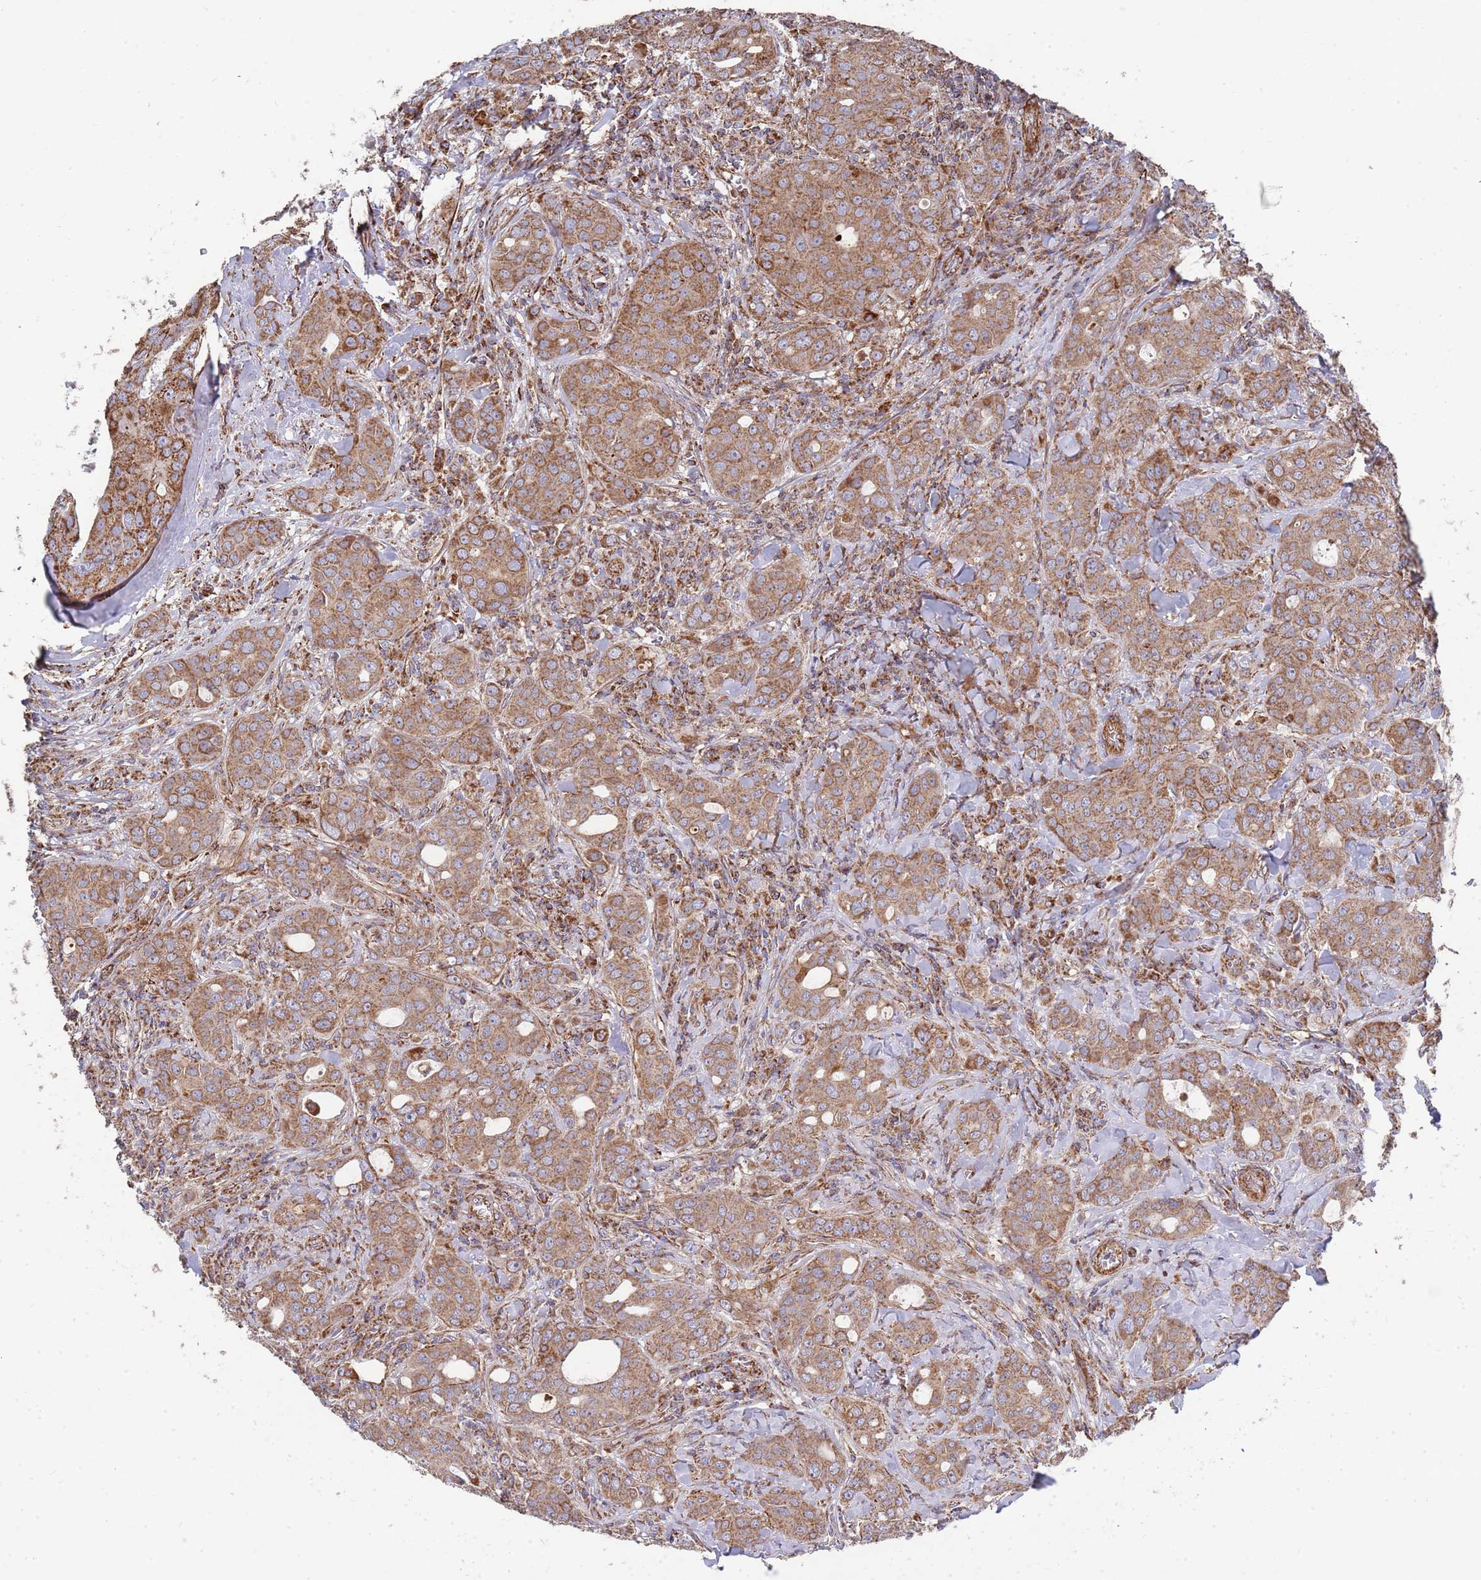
{"staining": {"intensity": "moderate", "quantity": ">75%", "location": "cytoplasmic/membranous"}, "tissue": "breast cancer", "cell_type": "Tumor cells", "image_type": "cancer", "snomed": [{"axis": "morphology", "description": "Duct carcinoma"}, {"axis": "topography", "description": "Breast"}], "caption": "Immunohistochemistry of human breast invasive ductal carcinoma shows medium levels of moderate cytoplasmic/membranous positivity in approximately >75% of tumor cells.", "gene": "WDFY3", "patient": {"sex": "female", "age": 43}}